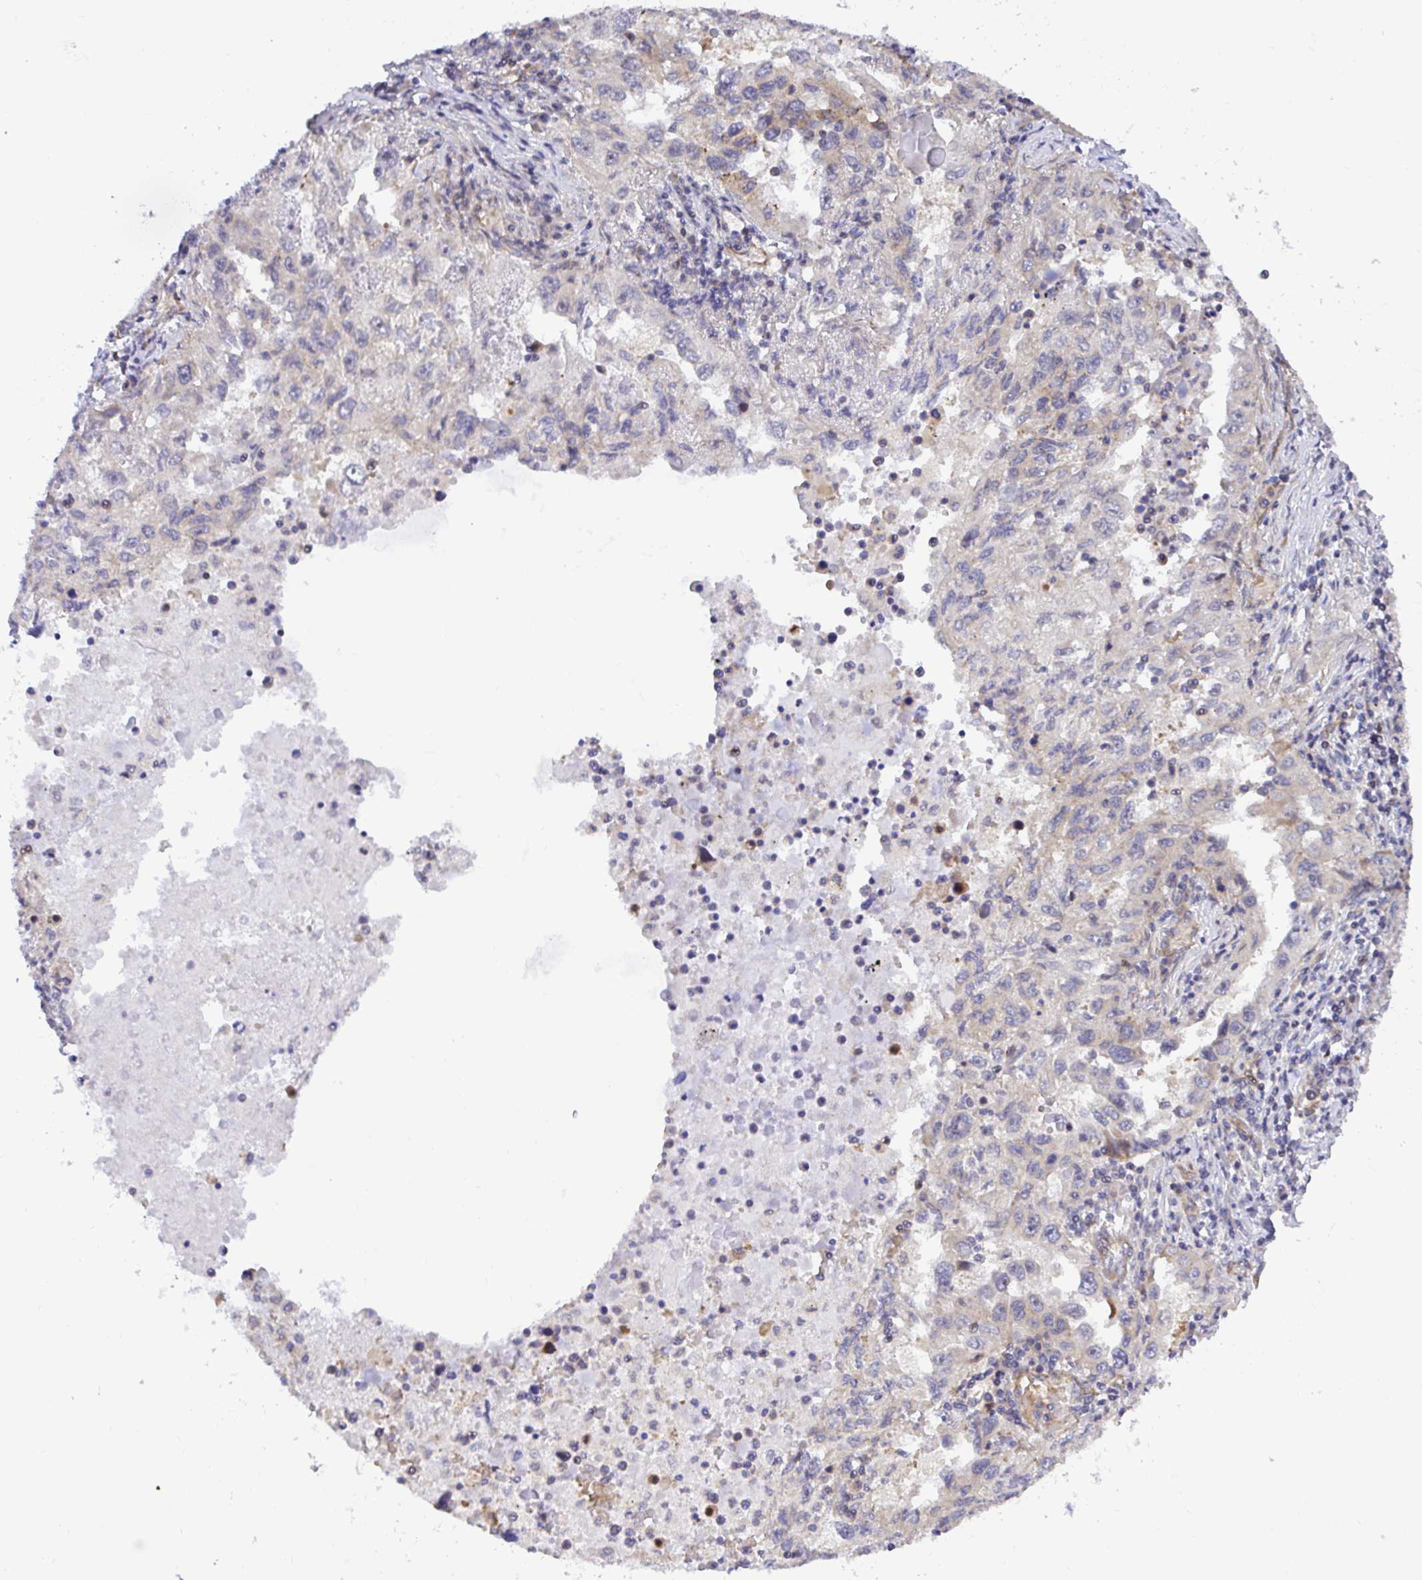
{"staining": {"intensity": "negative", "quantity": "none", "location": "none"}, "tissue": "lung cancer", "cell_type": "Tumor cells", "image_type": "cancer", "snomed": [{"axis": "morphology", "description": "Adenocarcinoma, NOS"}, {"axis": "topography", "description": "Lung"}], "caption": "An immunohistochemistry micrograph of lung adenocarcinoma is shown. There is no staining in tumor cells of lung adenocarcinoma. (Immunohistochemistry, brightfield microscopy, high magnification).", "gene": "TRIM55", "patient": {"sex": "female", "age": 73}}